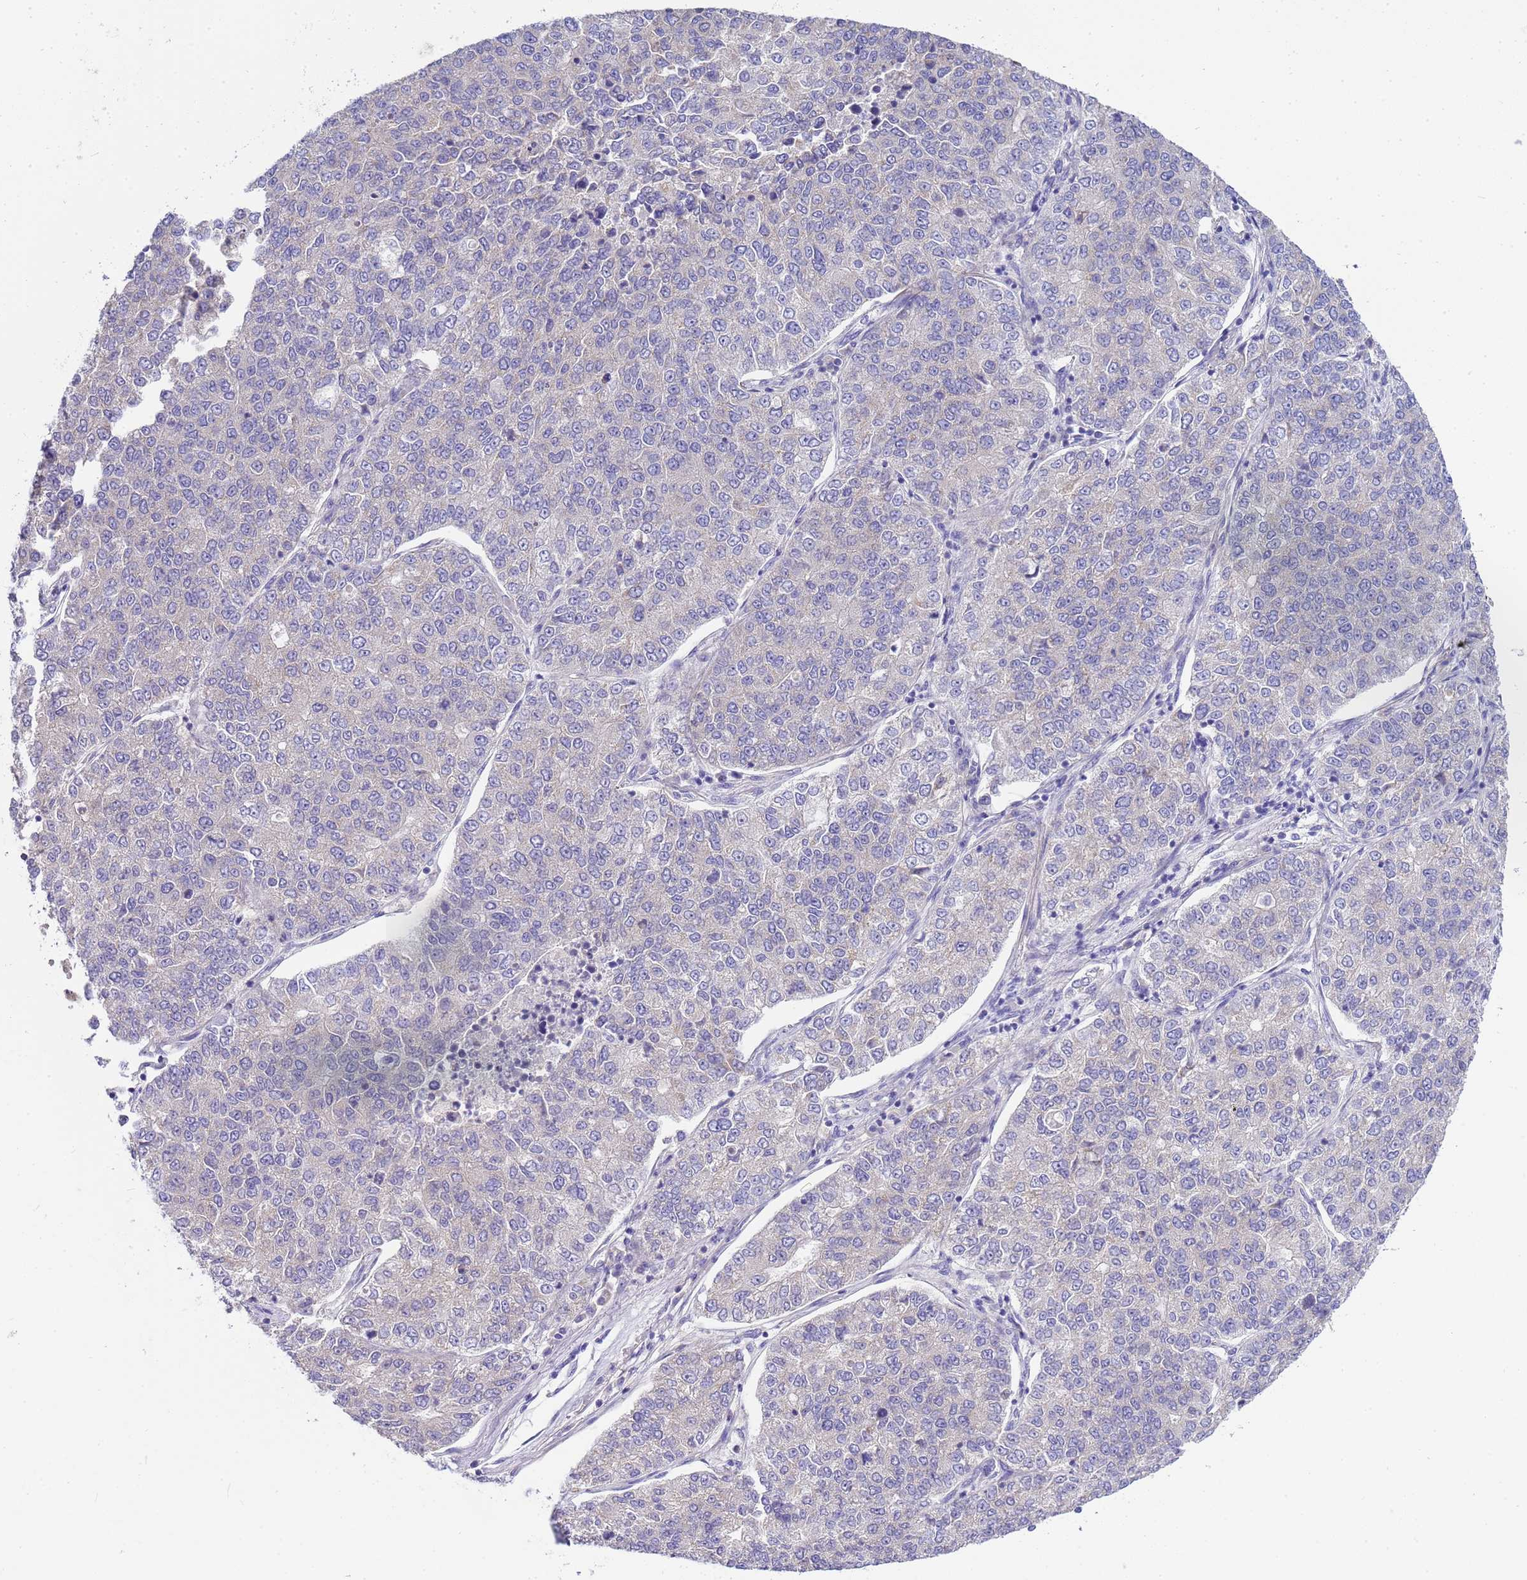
{"staining": {"intensity": "negative", "quantity": "none", "location": "none"}, "tissue": "lung cancer", "cell_type": "Tumor cells", "image_type": "cancer", "snomed": [{"axis": "morphology", "description": "Adenocarcinoma, NOS"}, {"axis": "topography", "description": "Lung"}], "caption": "Tumor cells are negative for protein expression in human lung cancer.", "gene": "RIPPLY2", "patient": {"sex": "male", "age": 49}}